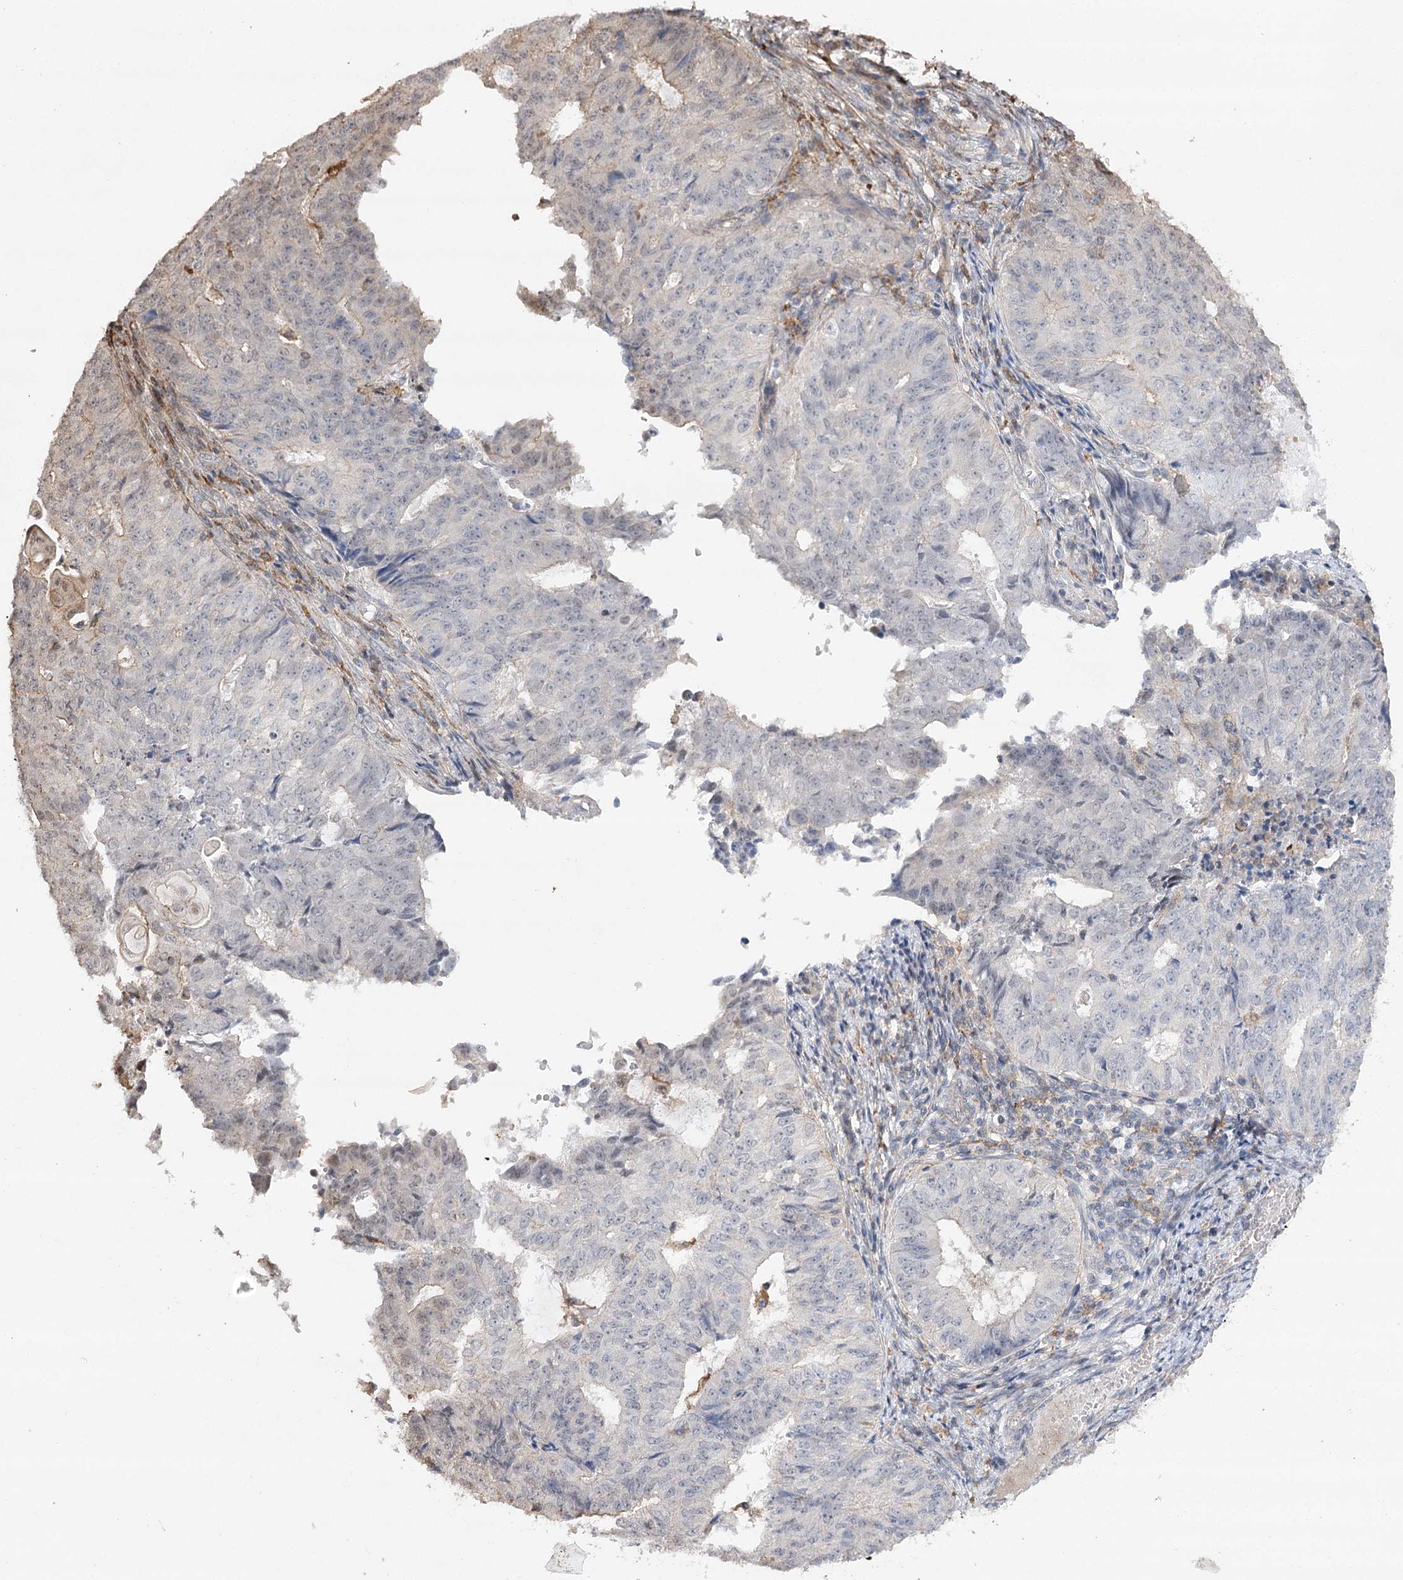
{"staining": {"intensity": "negative", "quantity": "none", "location": "none"}, "tissue": "endometrial cancer", "cell_type": "Tumor cells", "image_type": "cancer", "snomed": [{"axis": "morphology", "description": "Adenocarcinoma, NOS"}, {"axis": "topography", "description": "Endometrium"}], "caption": "This is an immunohistochemistry (IHC) image of human adenocarcinoma (endometrial). There is no positivity in tumor cells.", "gene": "OBSL1", "patient": {"sex": "female", "age": 32}}